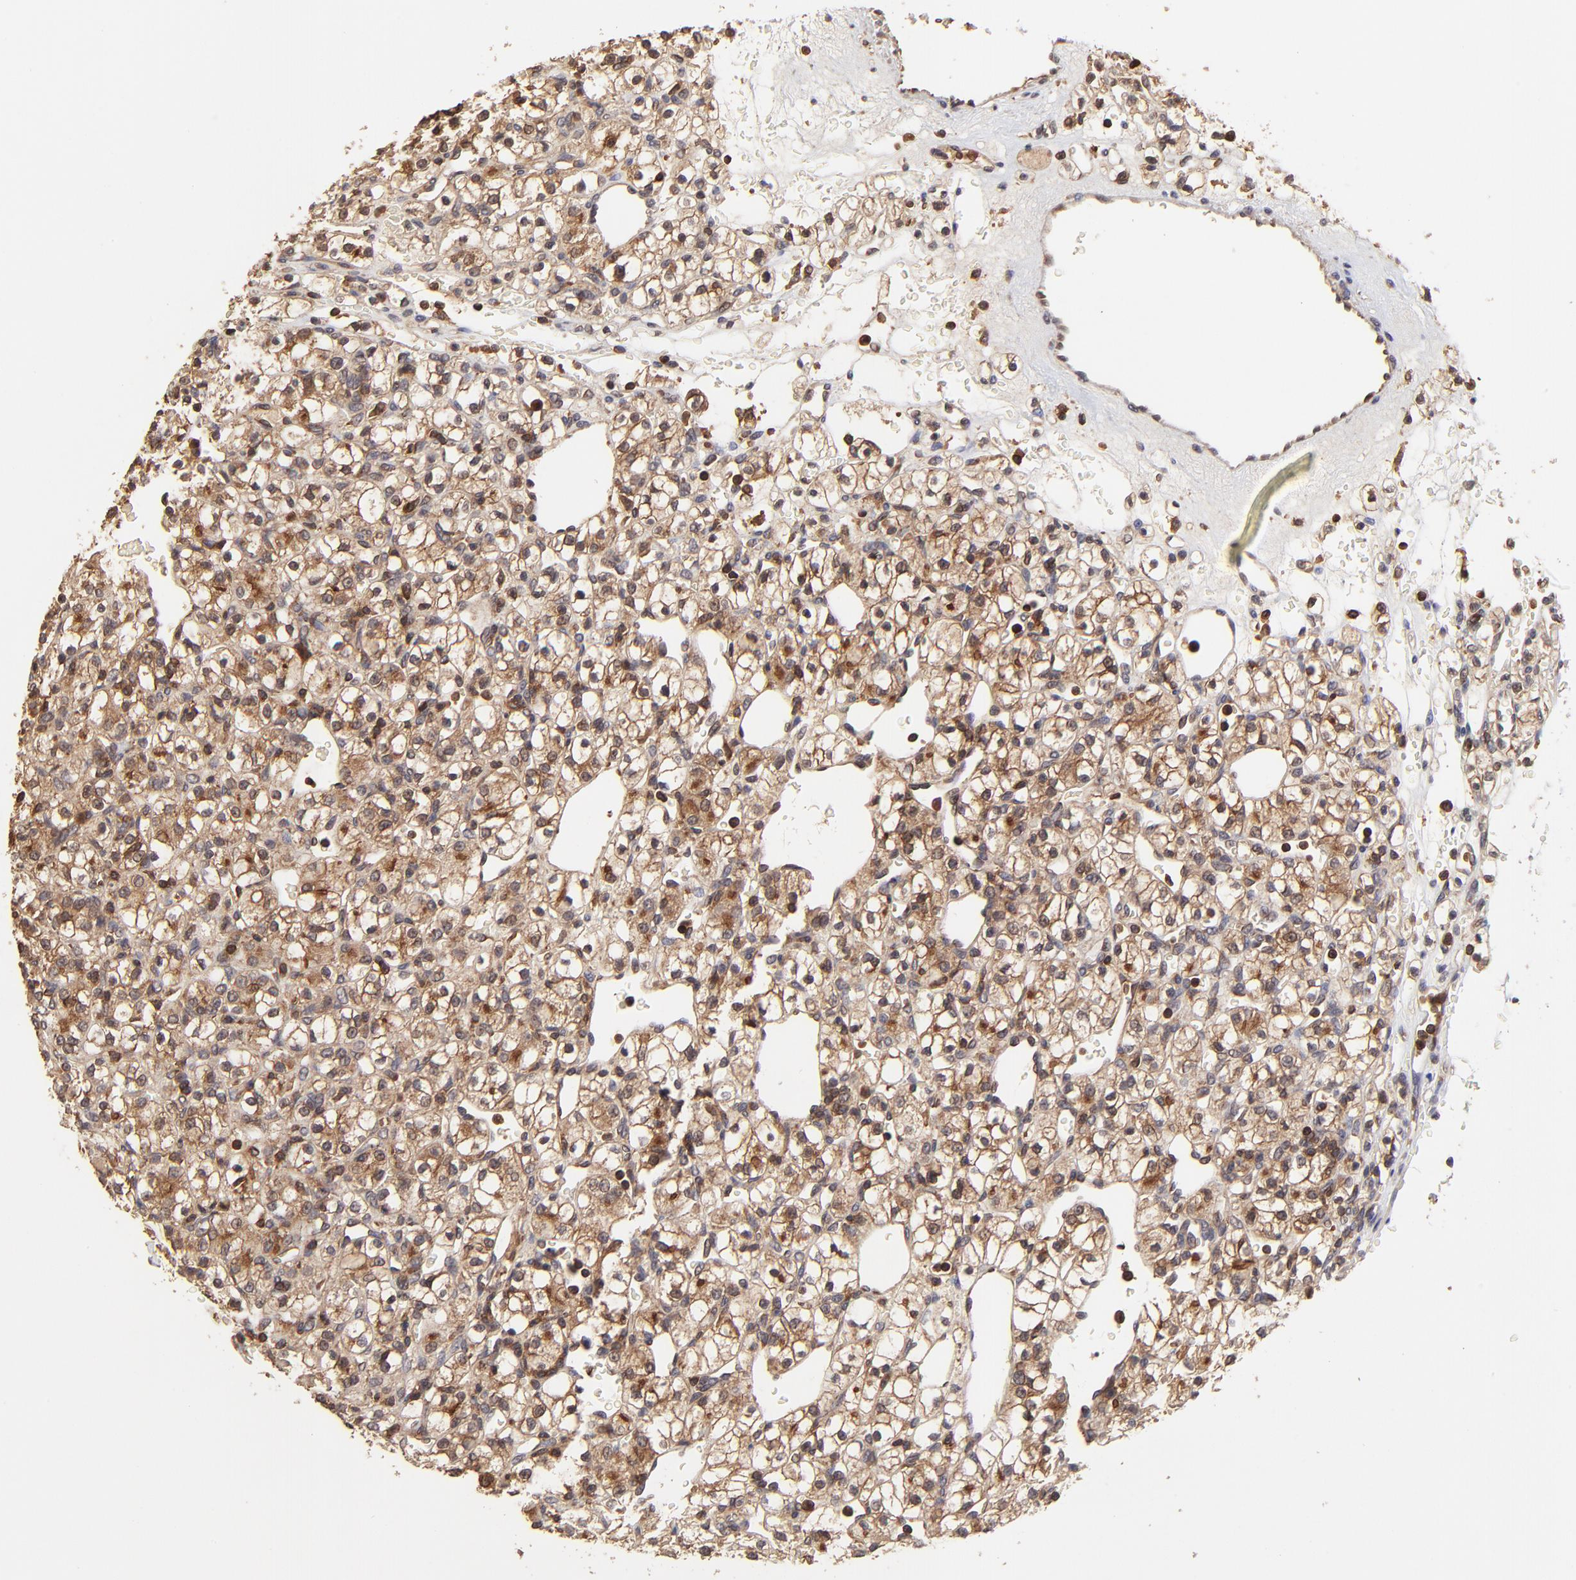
{"staining": {"intensity": "strong", "quantity": ">75%", "location": "cytoplasmic/membranous,nuclear"}, "tissue": "renal cancer", "cell_type": "Tumor cells", "image_type": "cancer", "snomed": [{"axis": "morphology", "description": "Adenocarcinoma, NOS"}, {"axis": "topography", "description": "Kidney"}], "caption": "Immunohistochemistry (IHC) photomicrograph of human renal adenocarcinoma stained for a protein (brown), which displays high levels of strong cytoplasmic/membranous and nuclear positivity in about >75% of tumor cells.", "gene": "STON2", "patient": {"sex": "female", "age": 62}}